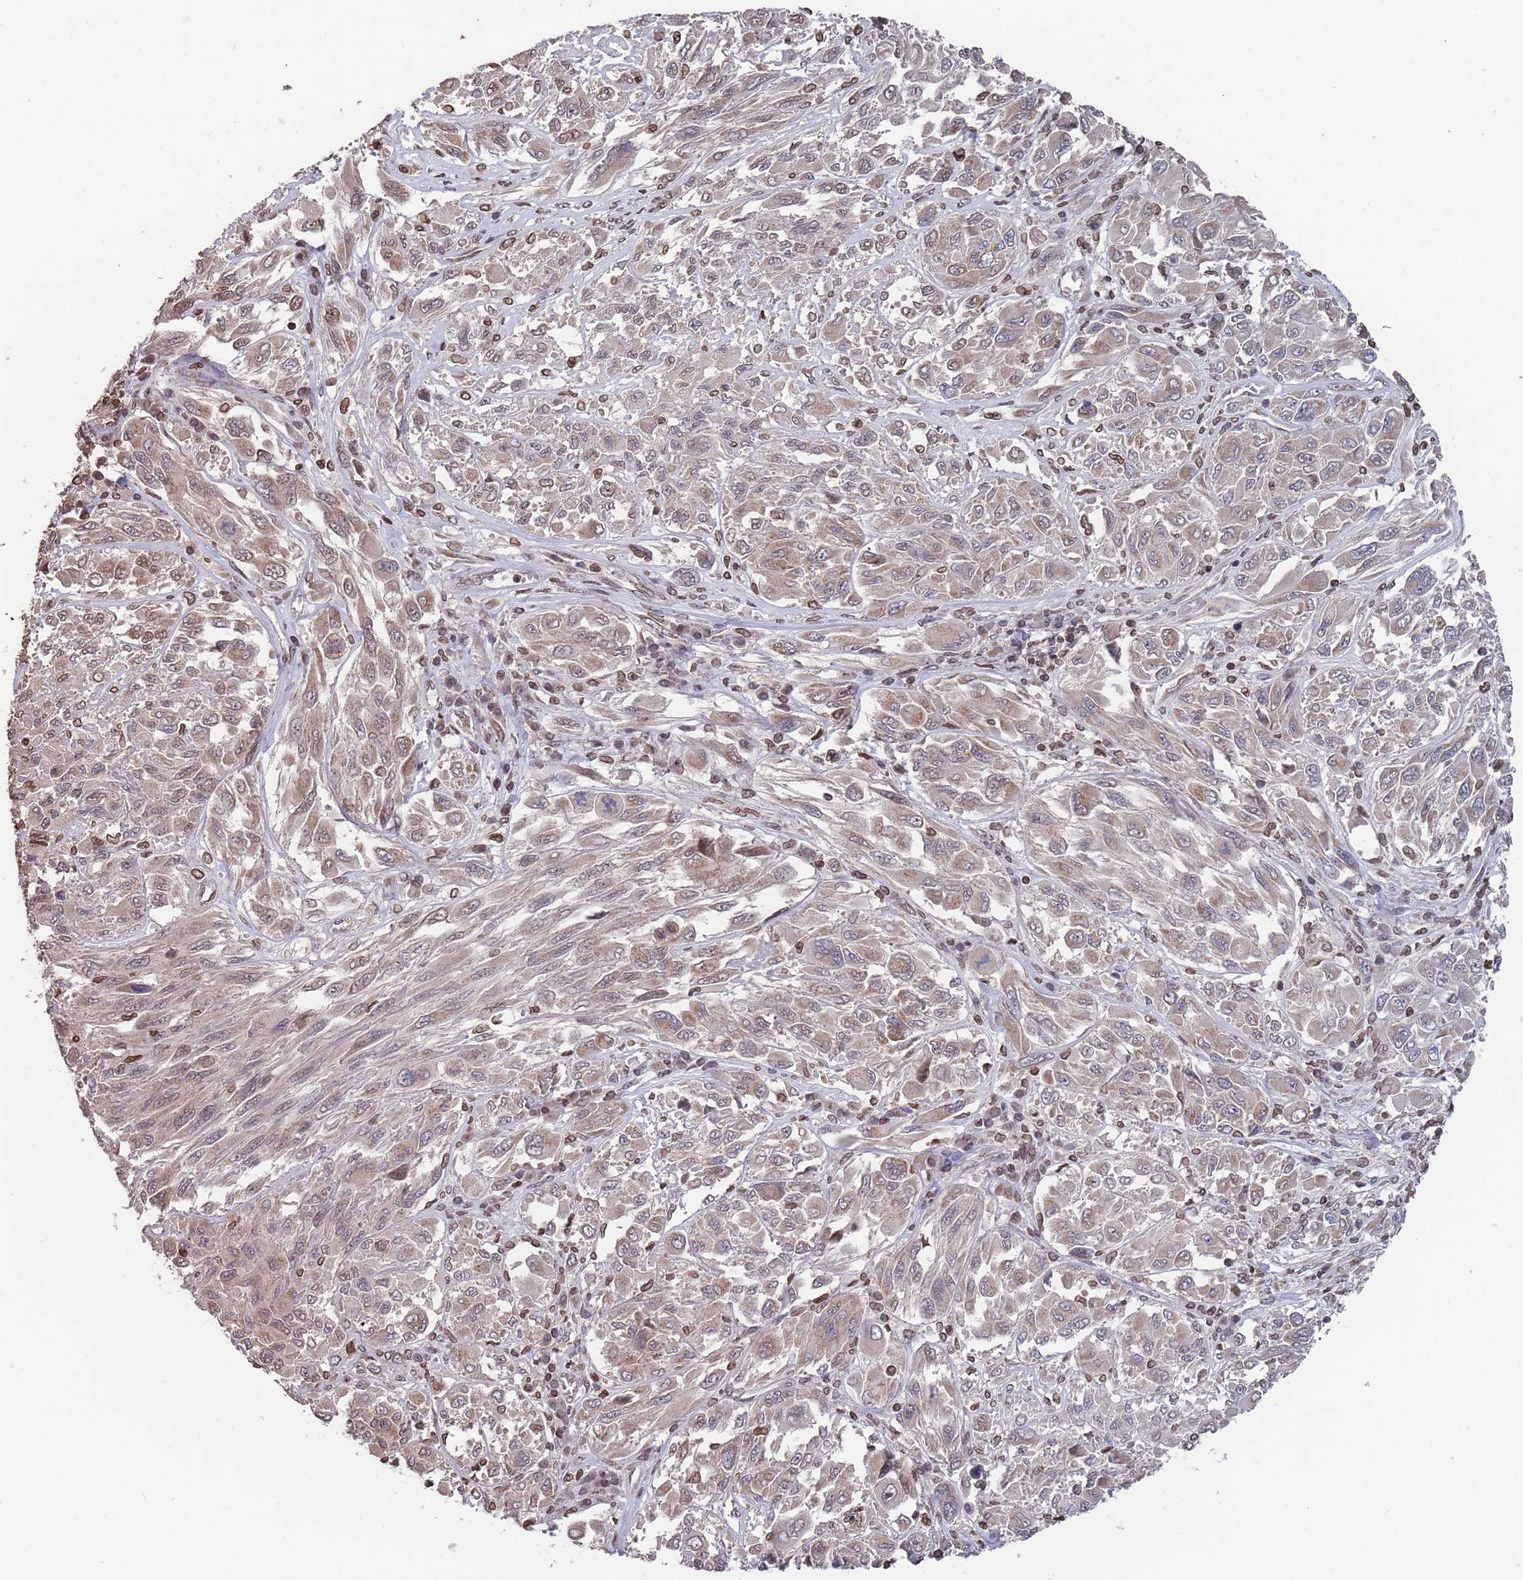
{"staining": {"intensity": "weak", "quantity": "25%-75%", "location": "cytoplasmic/membranous,nuclear"}, "tissue": "melanoma", "cell_type": "Tumor cells", "image_type": "cancer", "snomed": [{"axis": "morphology", "description": "Malignant melanoma, NOS"}, {"axis": "topography", "description": "Skin"}], "caption": "About 25%-75% of tumor cells in human melanoma exhibit weak cytoplasmic/membranous and nuclear protein expression as visualized by brown immunohistochemical staining.", "gene": "SDHAF3", "patient": {"sex": "female", "age": 91}}